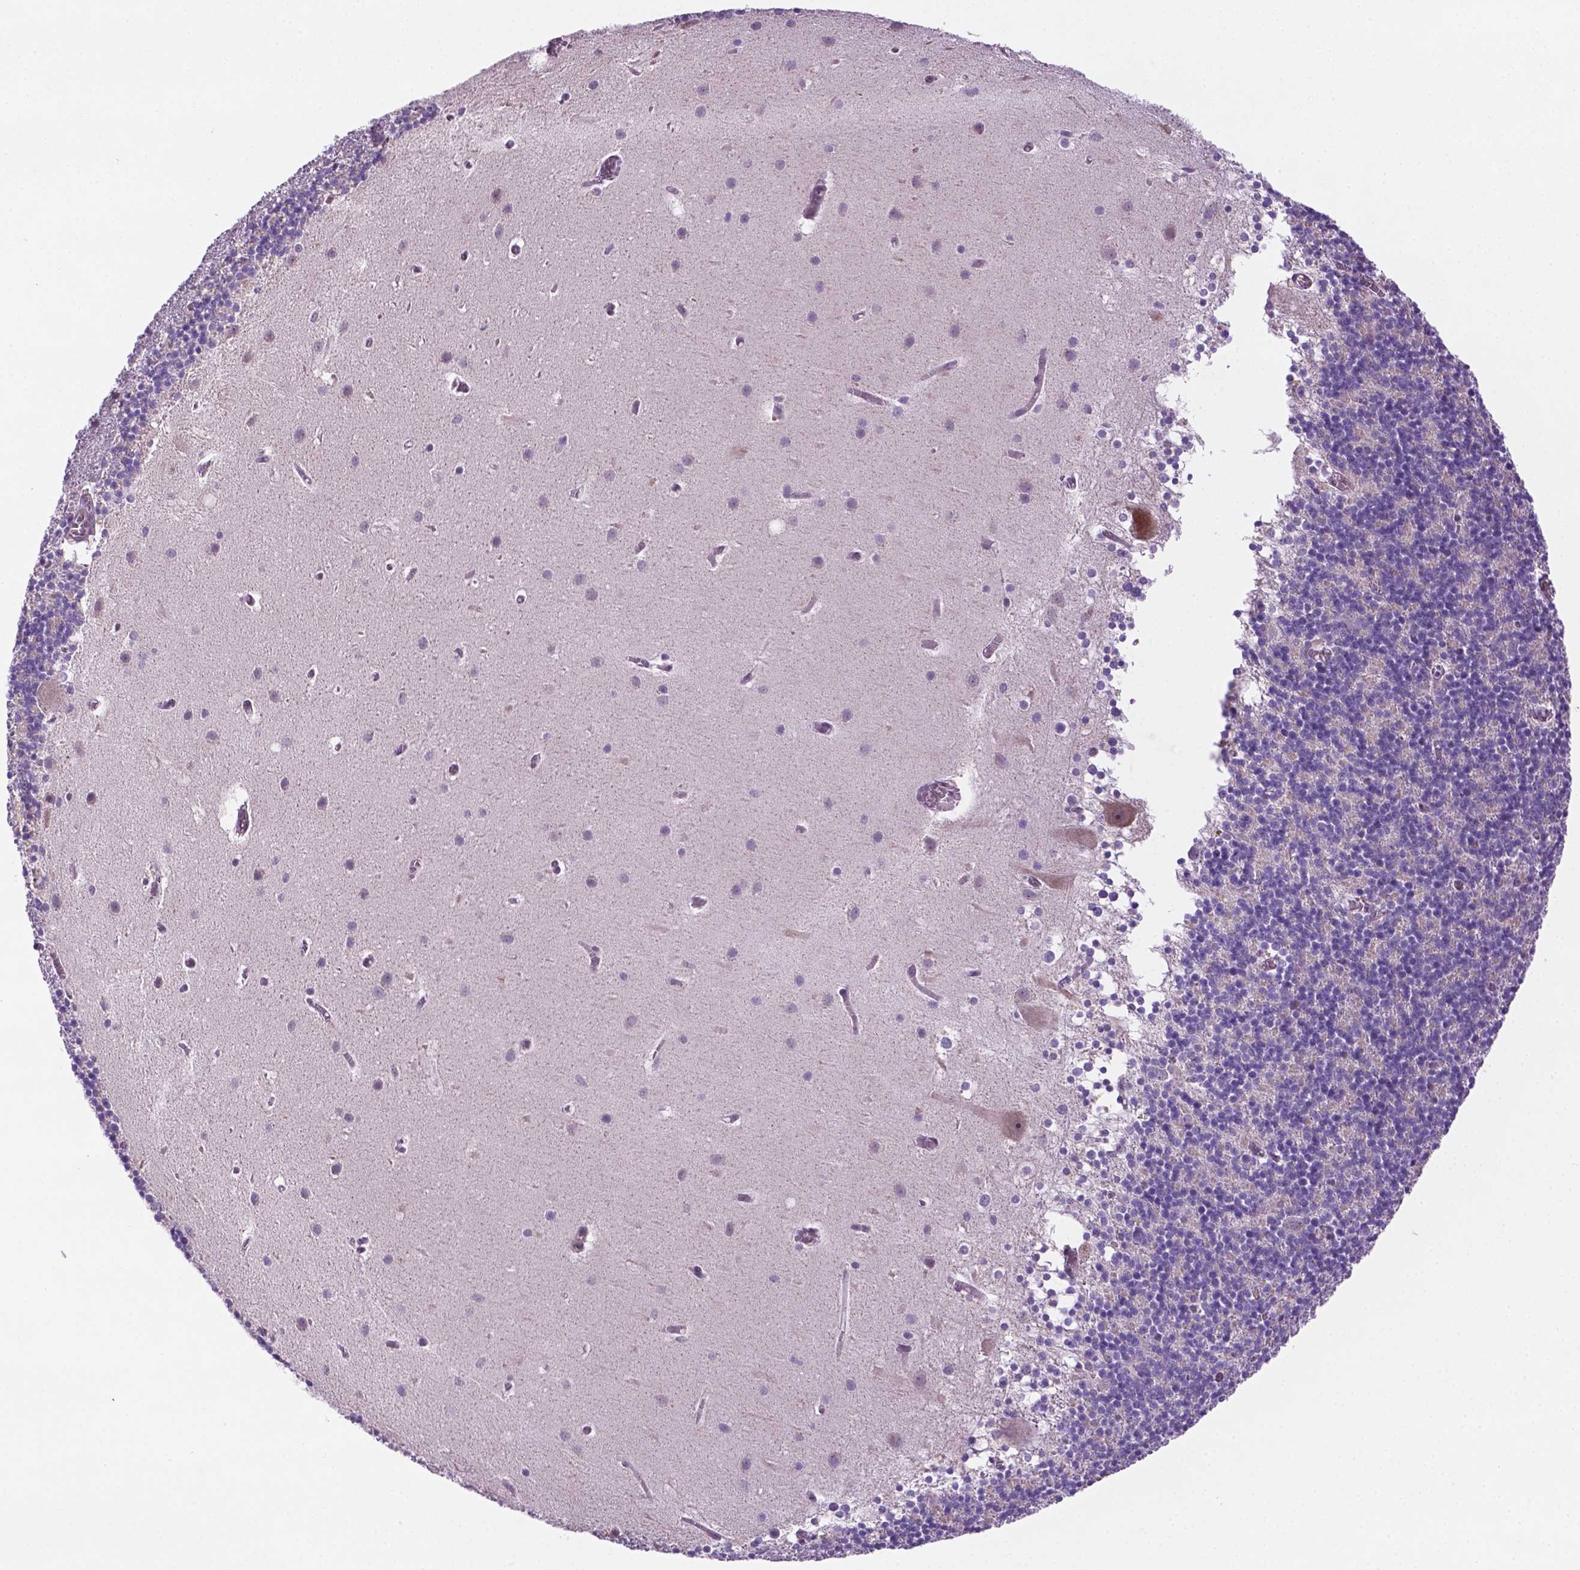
{"staining": {"intensity": "negative", "quantity": "none", "location": "none"}, "tissue": "cerebellum", "cell_type": "Cells in granular layer", "image_type": "normal", "snomed": [{"axis": "morphology", "description": "Normal tissue, NOS"}, {"axis": "topography", "description": "Cerebellum"}], "caption": "This is an immunohistochemistry (IHC) micrograph of unremarkable cerebellum. There is no staining in cells in granular layer.", "gene": "C18orf21", "patient": {"sex": "male", "age": 70}}